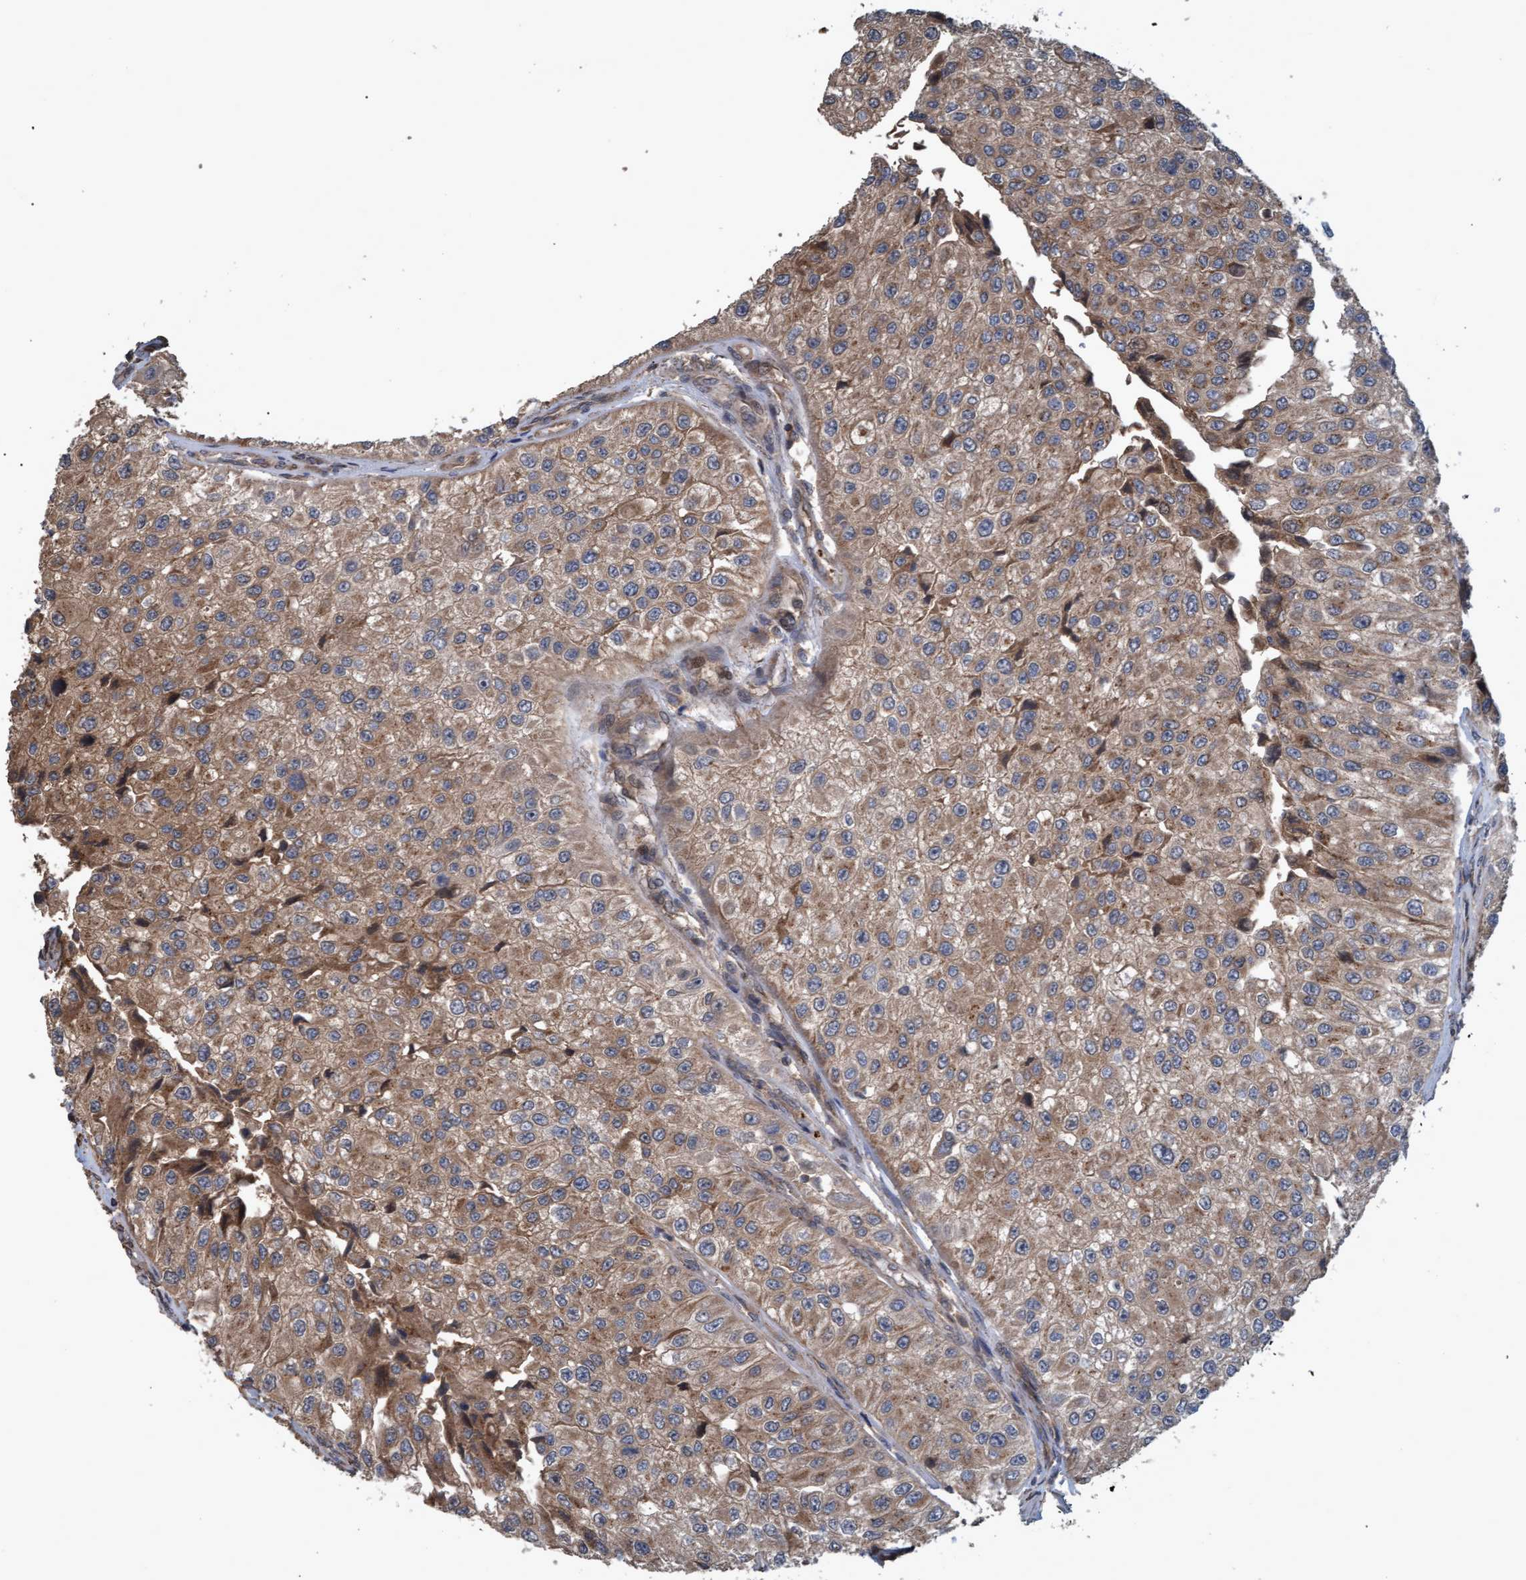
{"staining": {"intensity": "moderate", "quantity": ">75%", "location": "cytoplasmic/membranous"}, "tissue": "urothelial cancer", "cell_type": "Tumor cells", "image_type": "cancer", "snomed": [{"axis": "morphology", "description": "Urothelial carcinoma, High grade"}, {"axis": "topography", "description": "Kidney"}, {"axis": "topography", "description": "Urinary bladder"}], "caption": "High-grade urothelial carcinoma was stained to show a protein in brown. There is medium levels of moderate cytoplasmic/membranous positivity in about >75% of tumor cells. (brown staining indicates protein expression, while blue staining denotes nuclei).", "gene": "GGT6", "patient": {"sex": "male", "age": 77}}